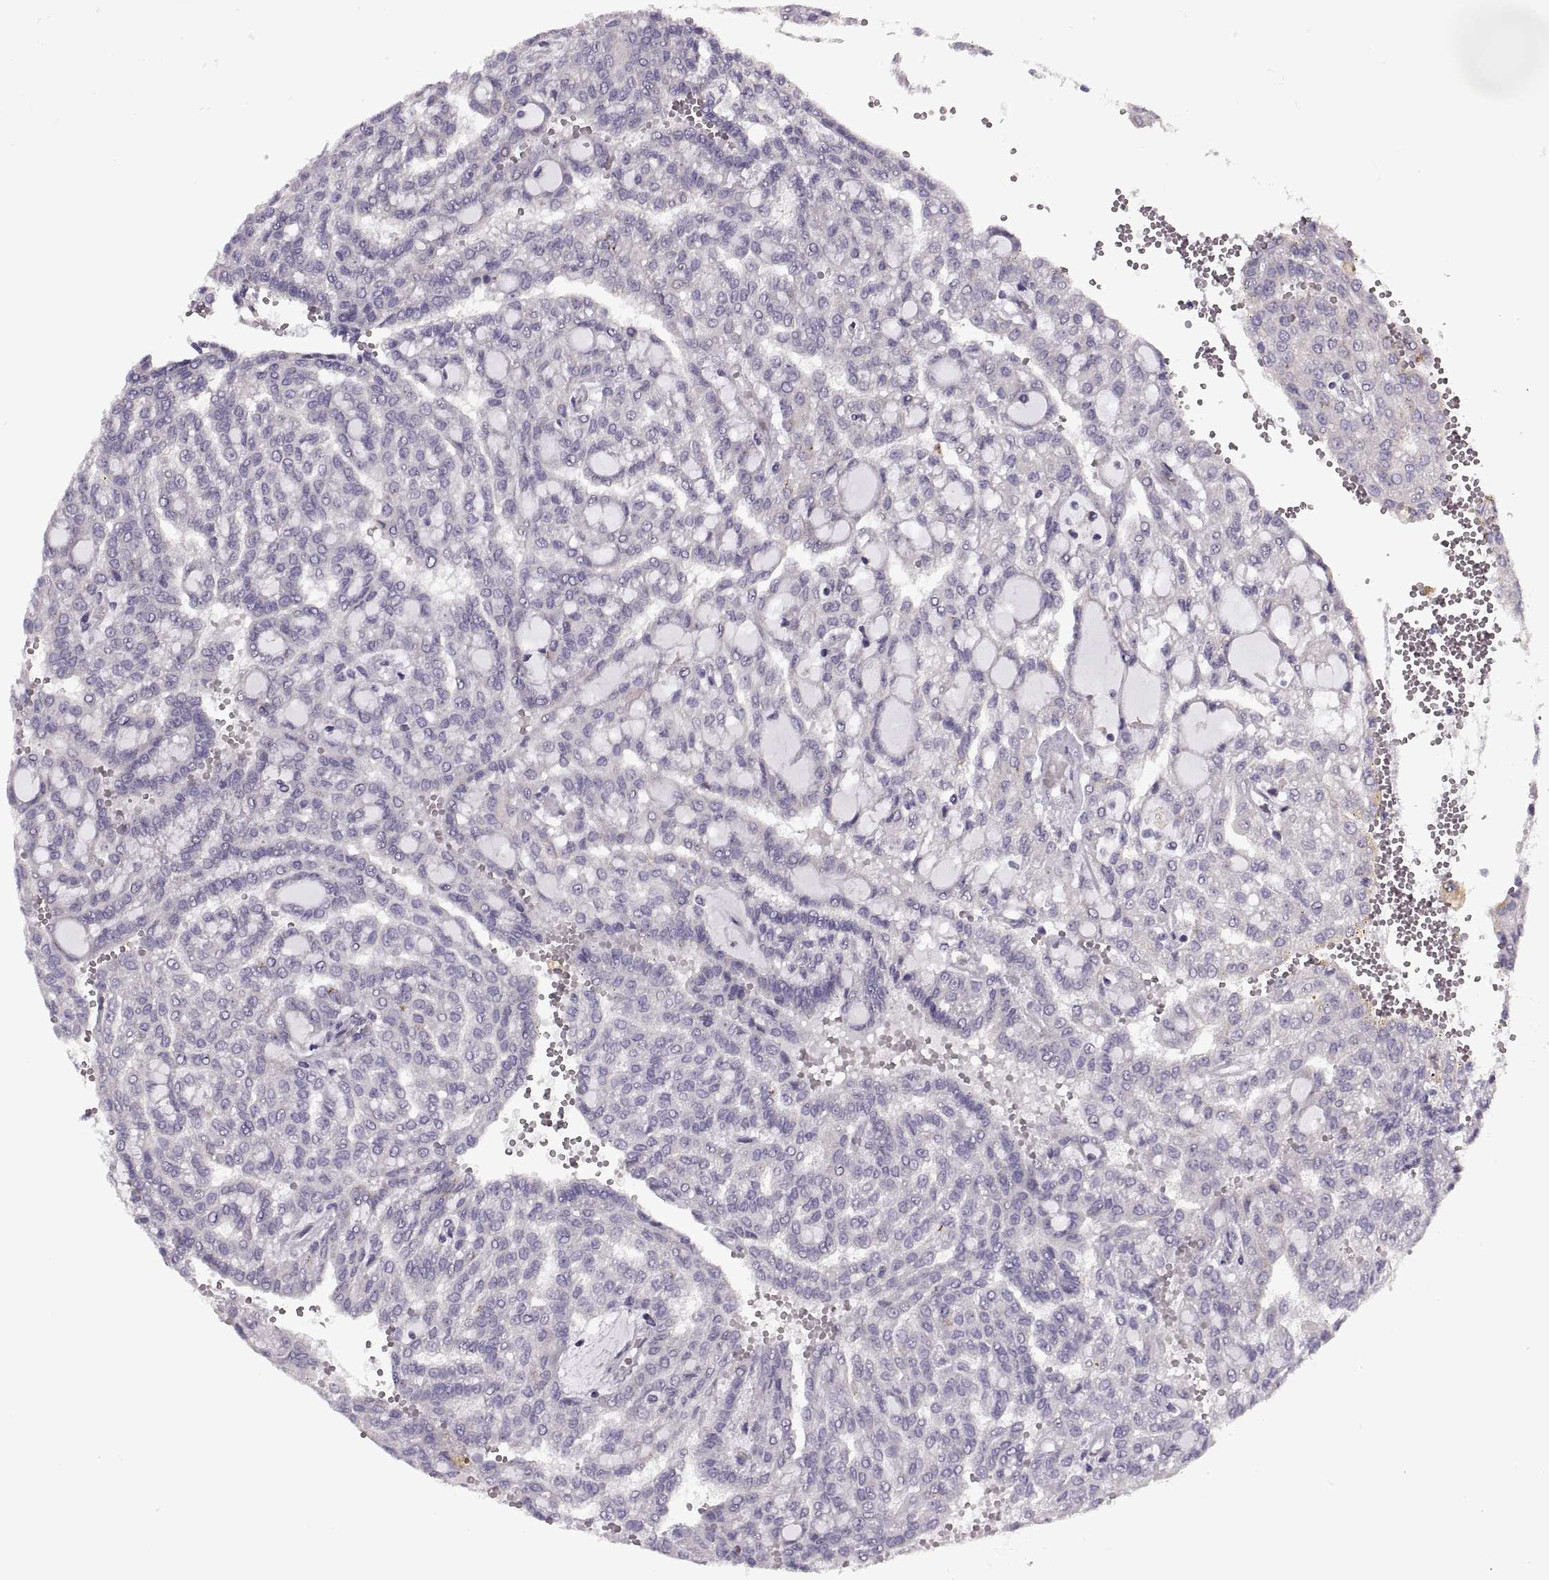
{"staining": {"intensity": "negative", "quantity": "none", "location": "none"}, "tissue": "renal cancer", "cell_type": "Tumor cells", "image_type": "cancer", "snomed": [{"axis": "morphology", "description": "Adenocarcinoma, NOS"}, {"axis": "topography", "description": "Kidney"}], "caption": "A photomicrograph of human renal cancer is negative for staining in tumor cells.", "gene": "RIPK4", "patient": {"sex": "male", "age": 63}}